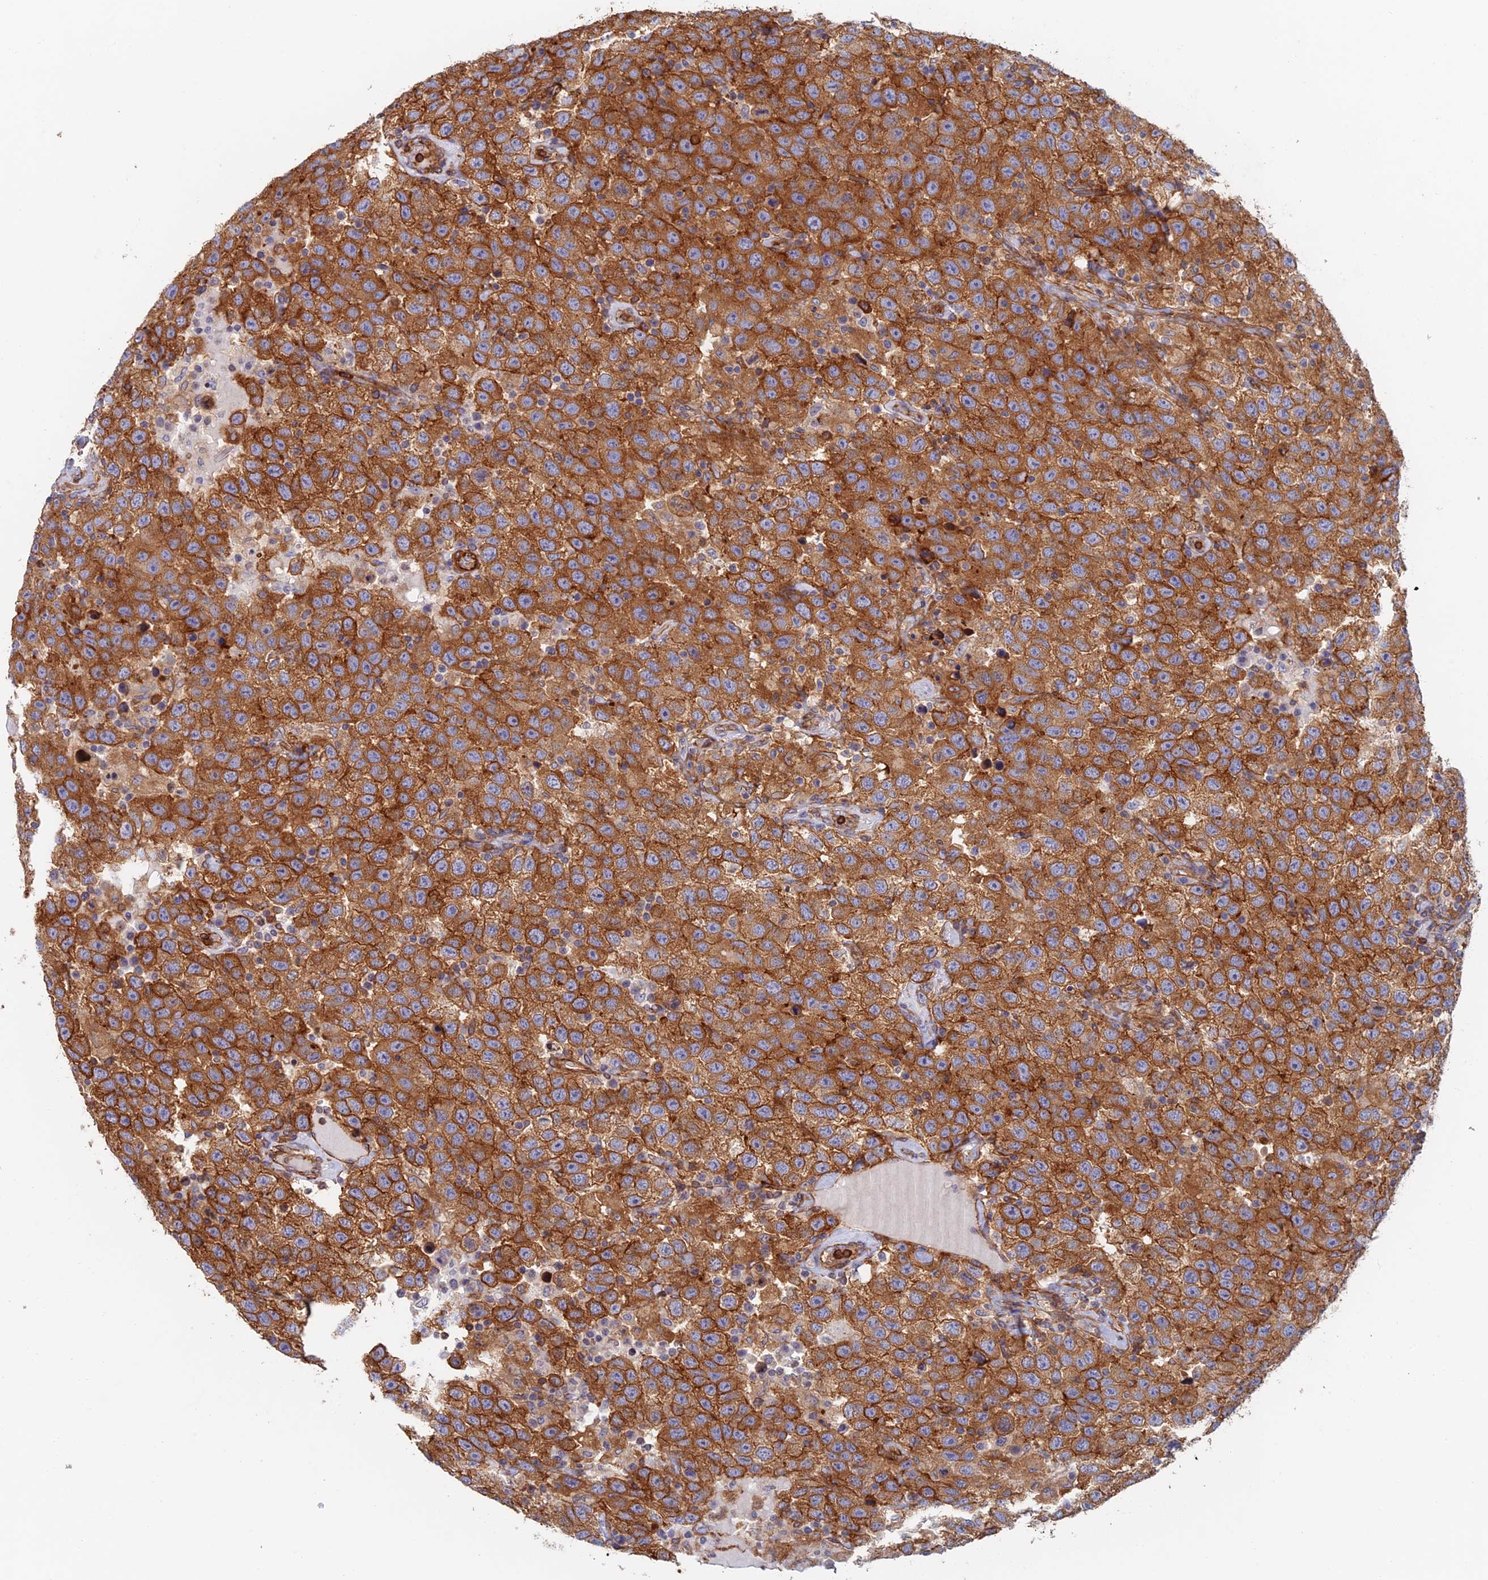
{"staining": {"intensity": "strong", "quantity": ">75%", "location": "cytoplasmic/membranous"}, "tissue": "testis cancer", "cell_type": "Tumor cells", "image_type": "cancer", "snomed": [{"axis": "morphology", "description": "Seminoma, NOS"}, {"axis": "topography", "description": "Testis"}], "caption": "Tumor cells display high levels of strong cytoplasmic/membranous expression in about >75% of cells in human seminoma (testis).", "gene": "PAK4", "patient": {"sex": "male", "age": 41}}